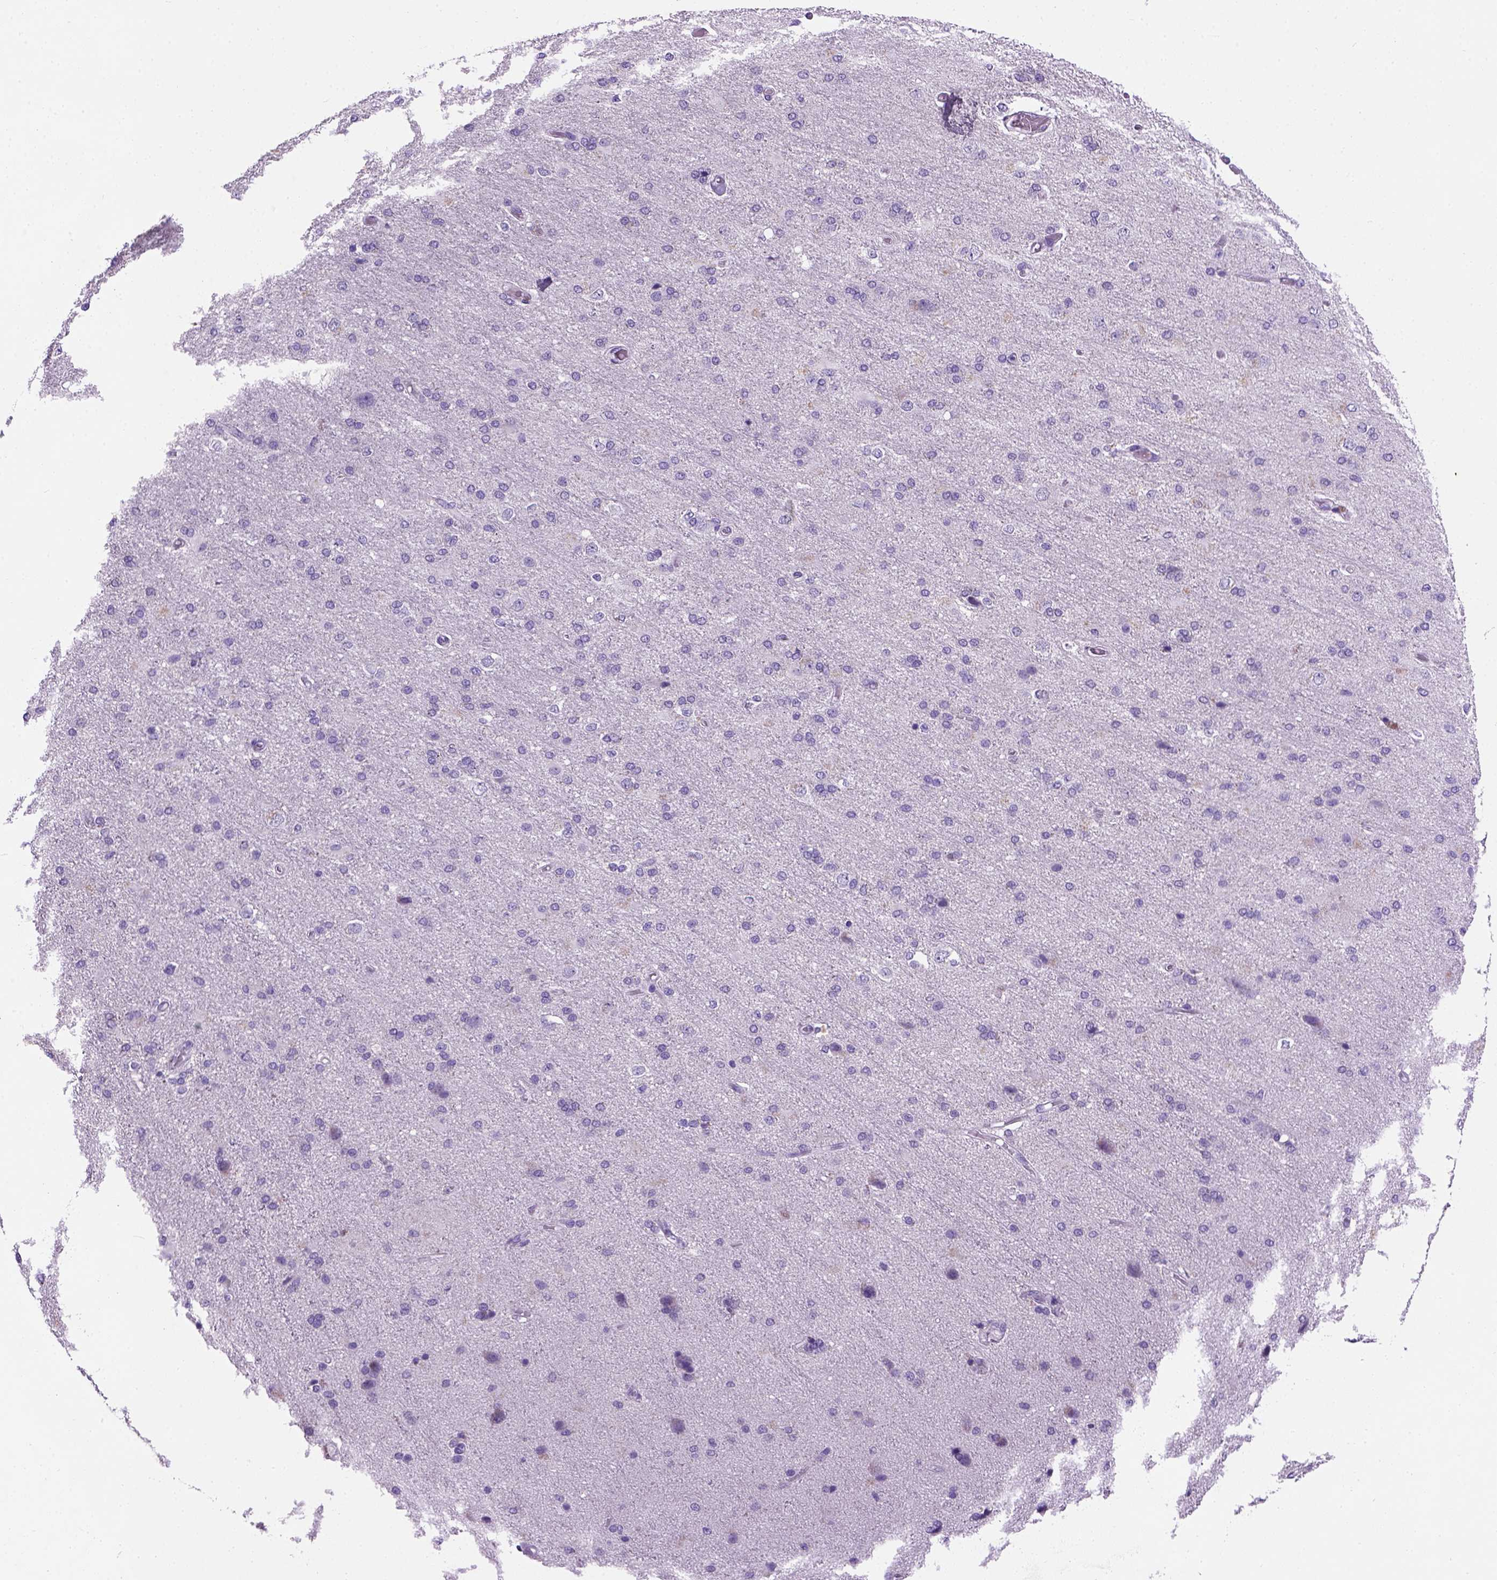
{"staining": {"intensity": "negative", "quantity": "none", "location": "none"}, "tissue": "cerebral cortex", "cell_type": "Endothelial cells", "image_type": "normal", "snomed": [{"axis": "morphology", "description": "Normal tissue, NOS"}, {"axis": "morphology", "description": "Glioma, malignant, High grade"}, {"axis": "topography", "description": "Cerebral cortex"}], "caption": "This is a photomicrograph of immunohistochemistry (IHC) staining of normal cerebral cortex, which shows no staining in endothelial cells.", "gene": "CDH1", "patient": {"sex": "male", "age": 77}}